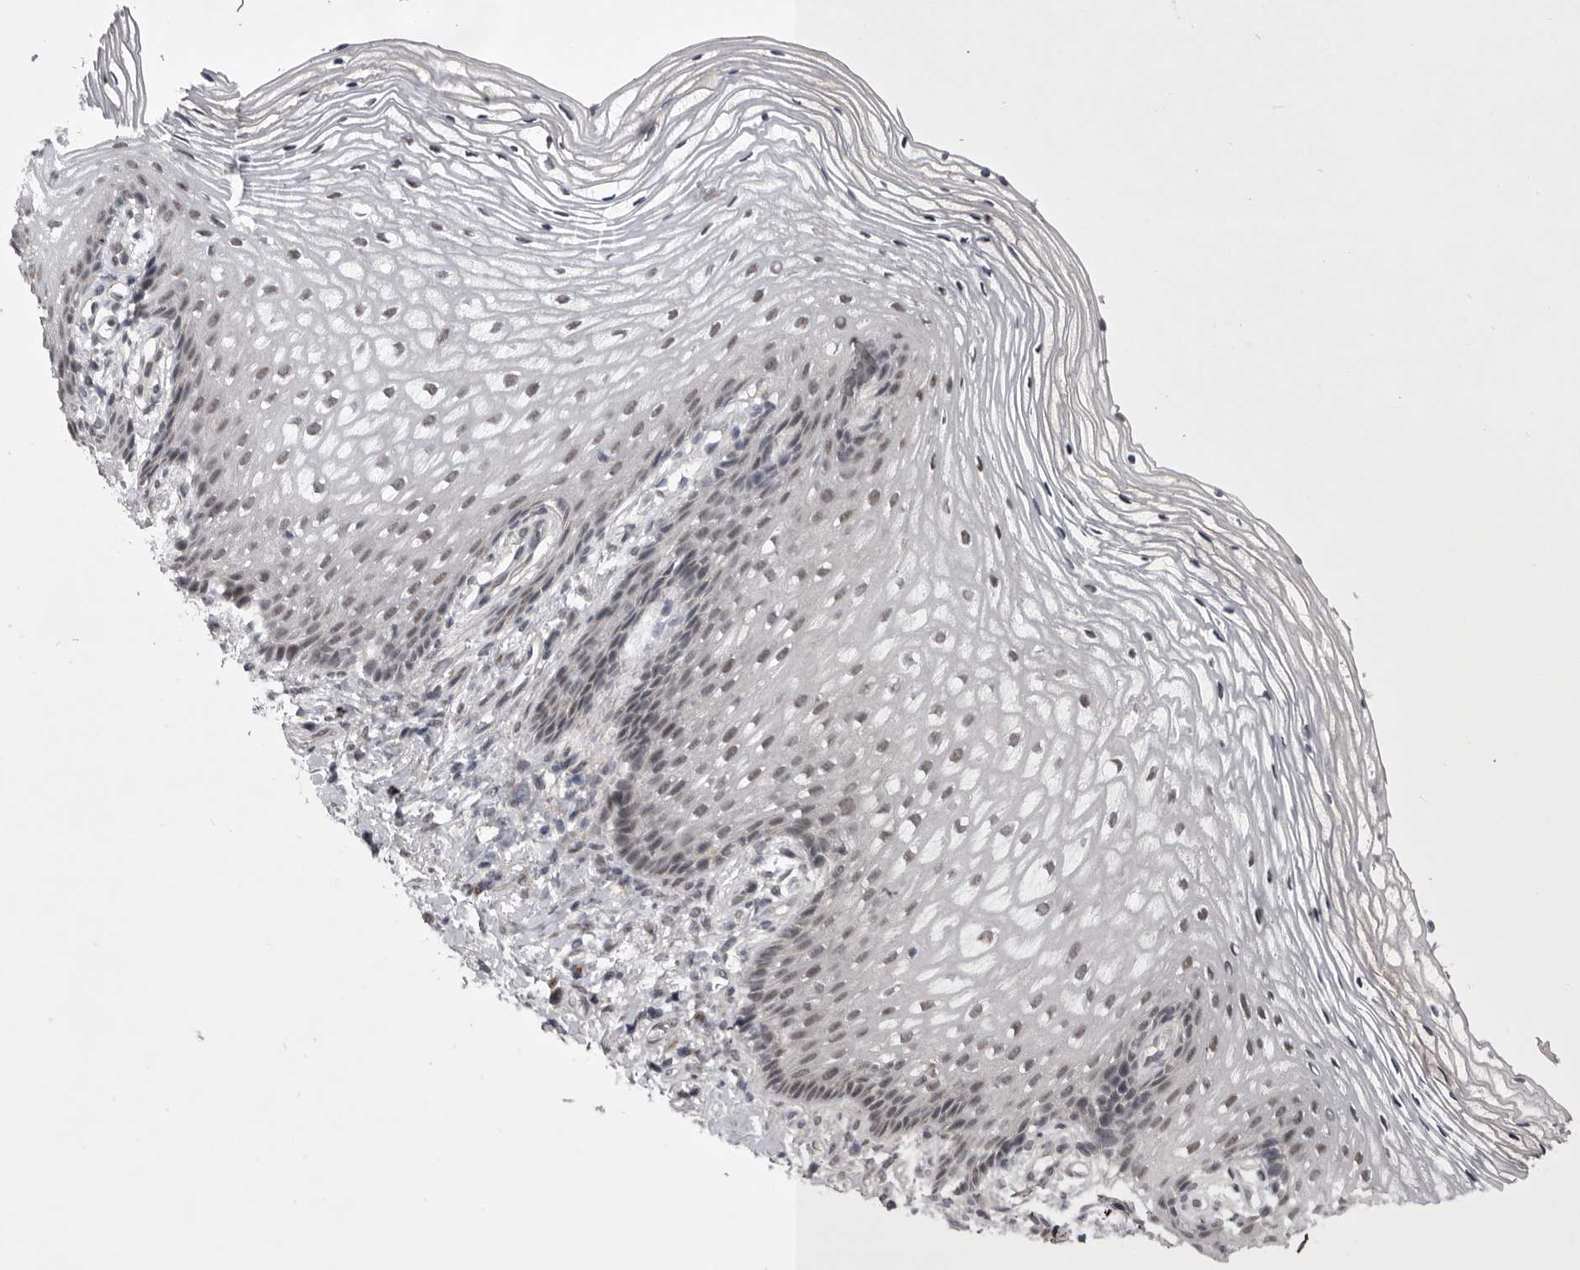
{"staining": {"intensity": "negative", "quantity": "none", "location": "none"}, "tissue": "vagina", "cell_type": "Squamous epithelial cells", "image_type": "normal", "snomed": [{"axis": "morphology", "description": "Normal tissue, NOS"}, {"axis": "topography", "description": "Vagina"}], "caption": "The image exhibits no significant expression in squamous epithelial cells of vagina. Nuclei are stained in blue.", "gene": "PRPF3", "patient": {"sex": "female", "age": 60}}